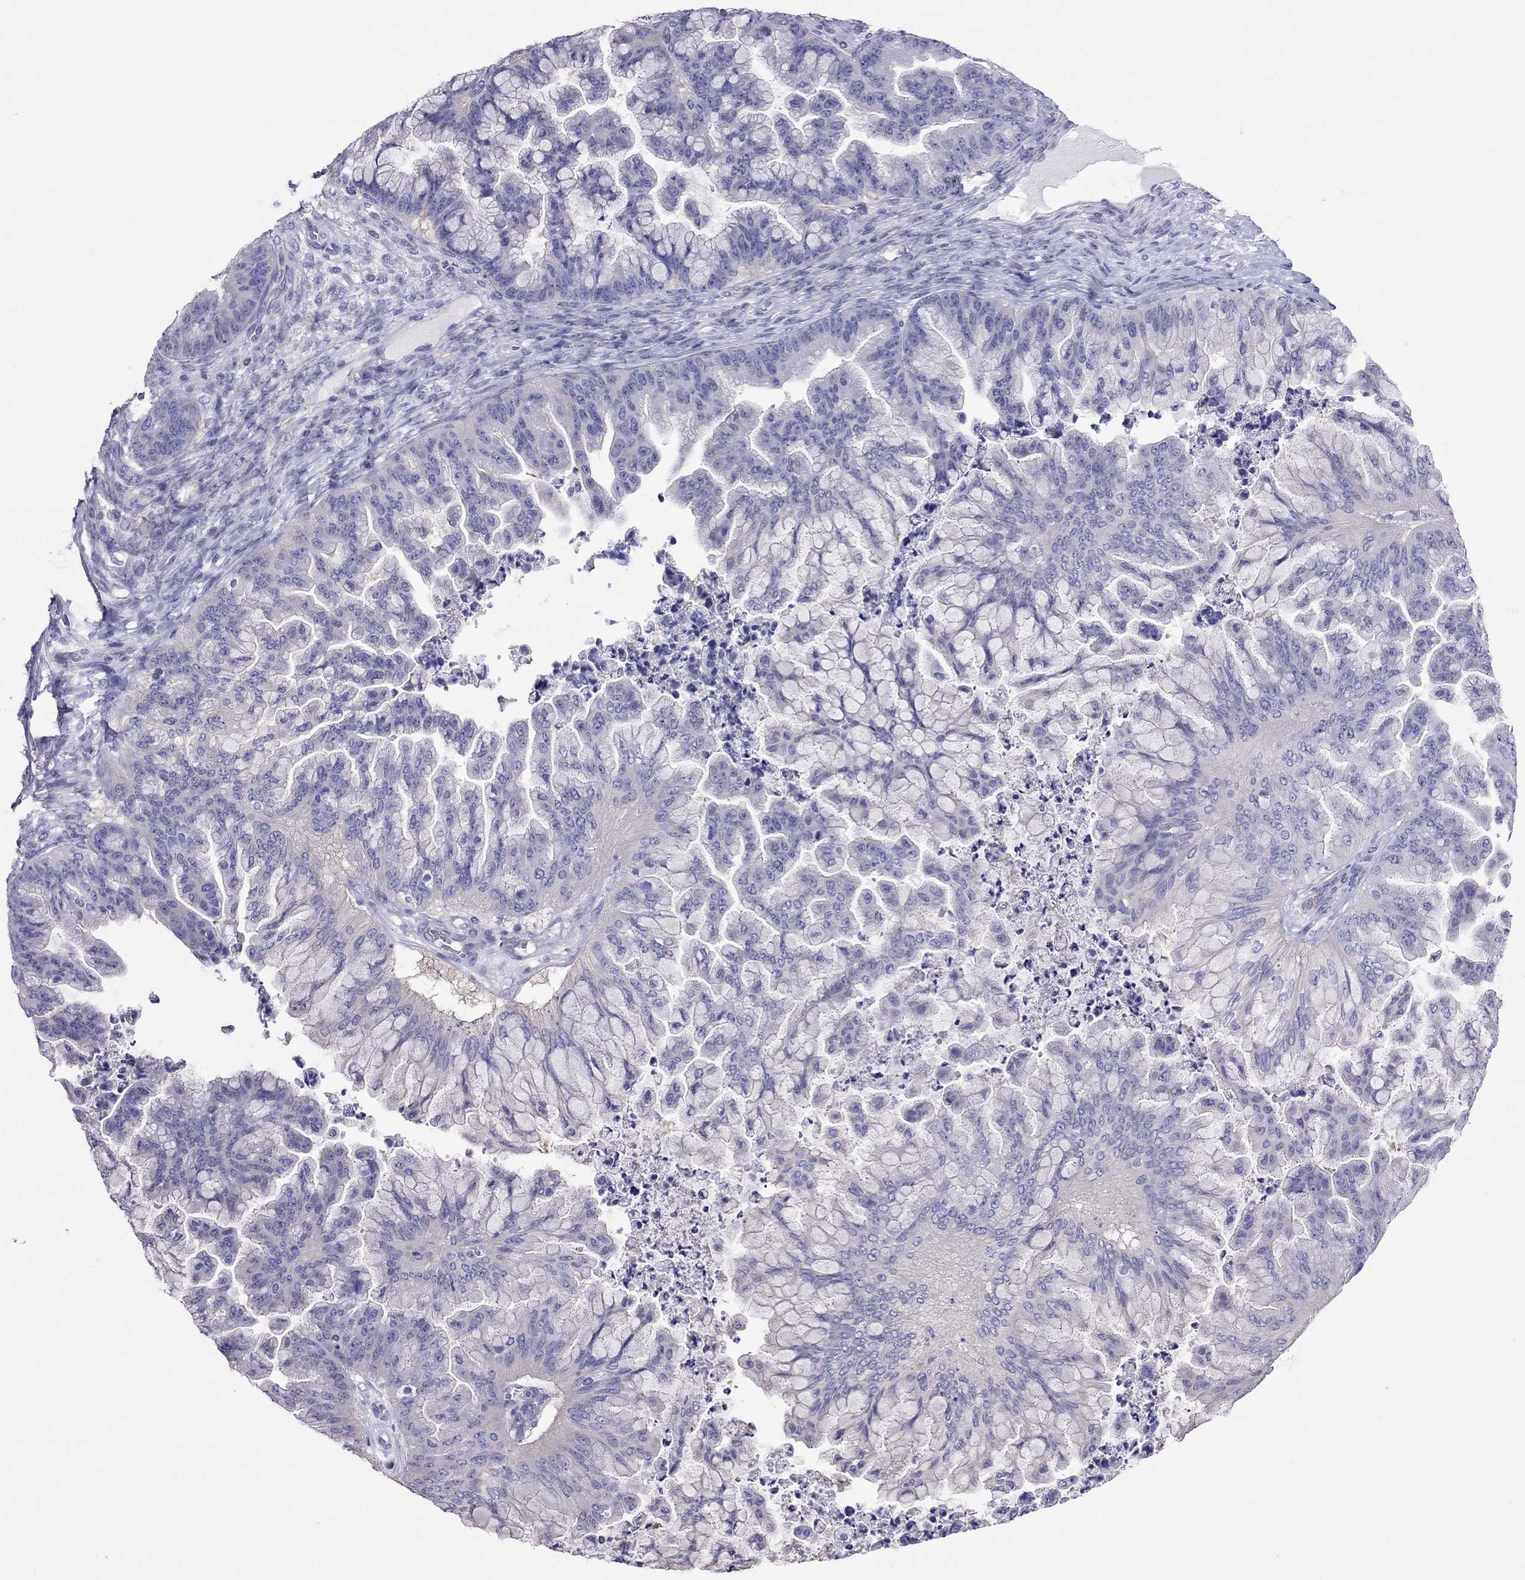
{"staining": {"intensity": "negative", "quantity": "none", "location": "none"}, "tissue": "ovarian cancer", "cell_type": "Tumor cells", "image_type": "cancer", "snomed": [{"axis": "morphology", "description": "Cystadenocarcinoma, mucinous, NOS"}, {"axis": "topography", "description": "Ovary"}], "caption": "DAB immunohistochemical staining of ovarian cancer shows no significant expression in tumor cells.", "gene": "TEX22", "patient": {"sex": "female", "age": 67}}